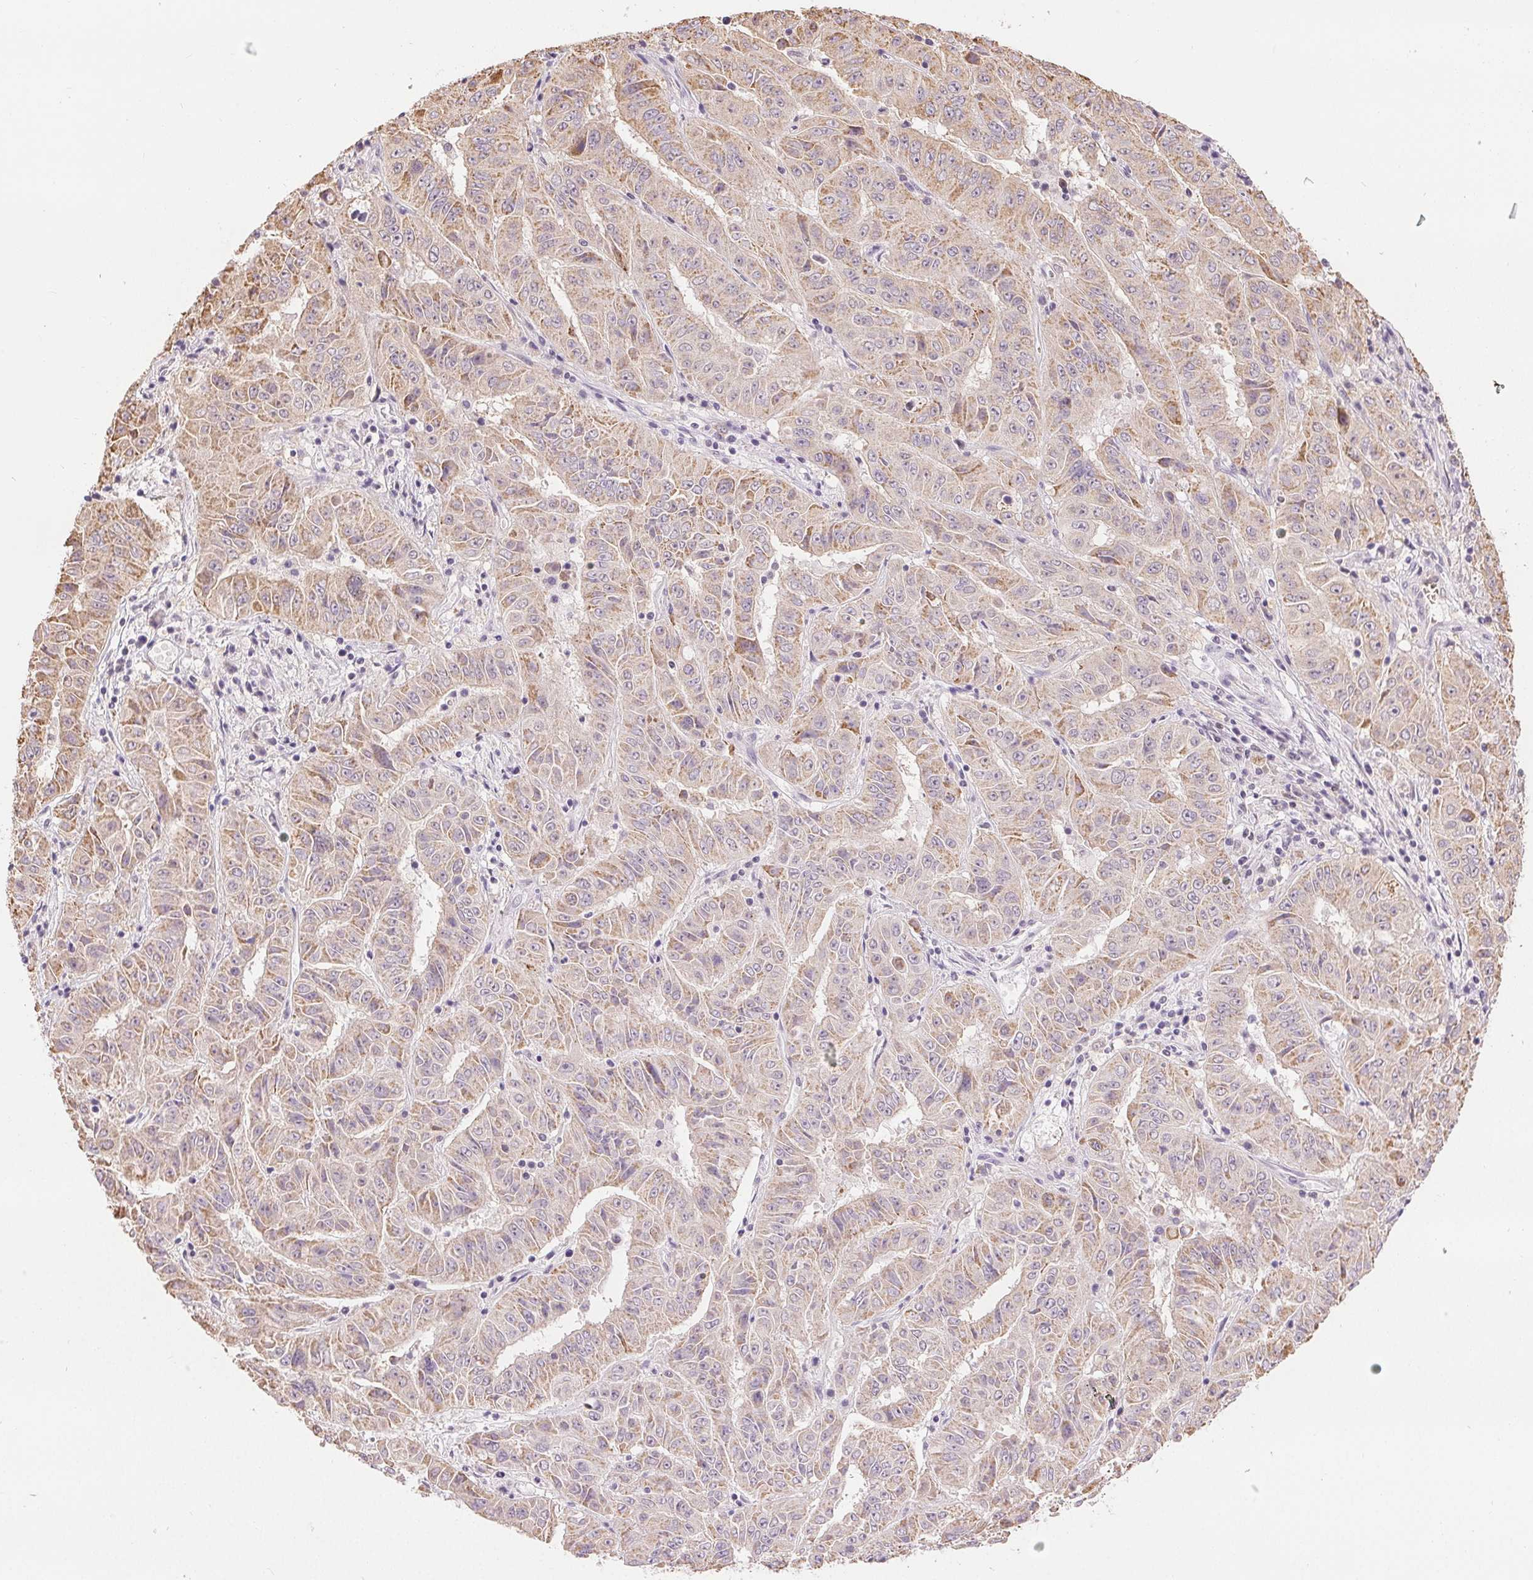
{"staining": {"intensity": "weak", "quantity": "25%-75%", "location": "cytoplasmic/membranous"}, "tissue": "pancreatic cancer", "cell_type": "Tumor cells", "image_type": "cancer", "snomed": [{"axis": "morphology", "description": "Adenocarcinoma, NOS"}, {"axis": "topography", "description": "Pancreas"}], "caption": "Pancreatic cancer (adenocarcinoma) was stained to show a protein in brown. There is low levels of weak cytoplasmic/membranous staining in approximately 25%-75% of tumor cells.", "gene": "POU2F2", "patient": {"sex": "male", "age": 63}}